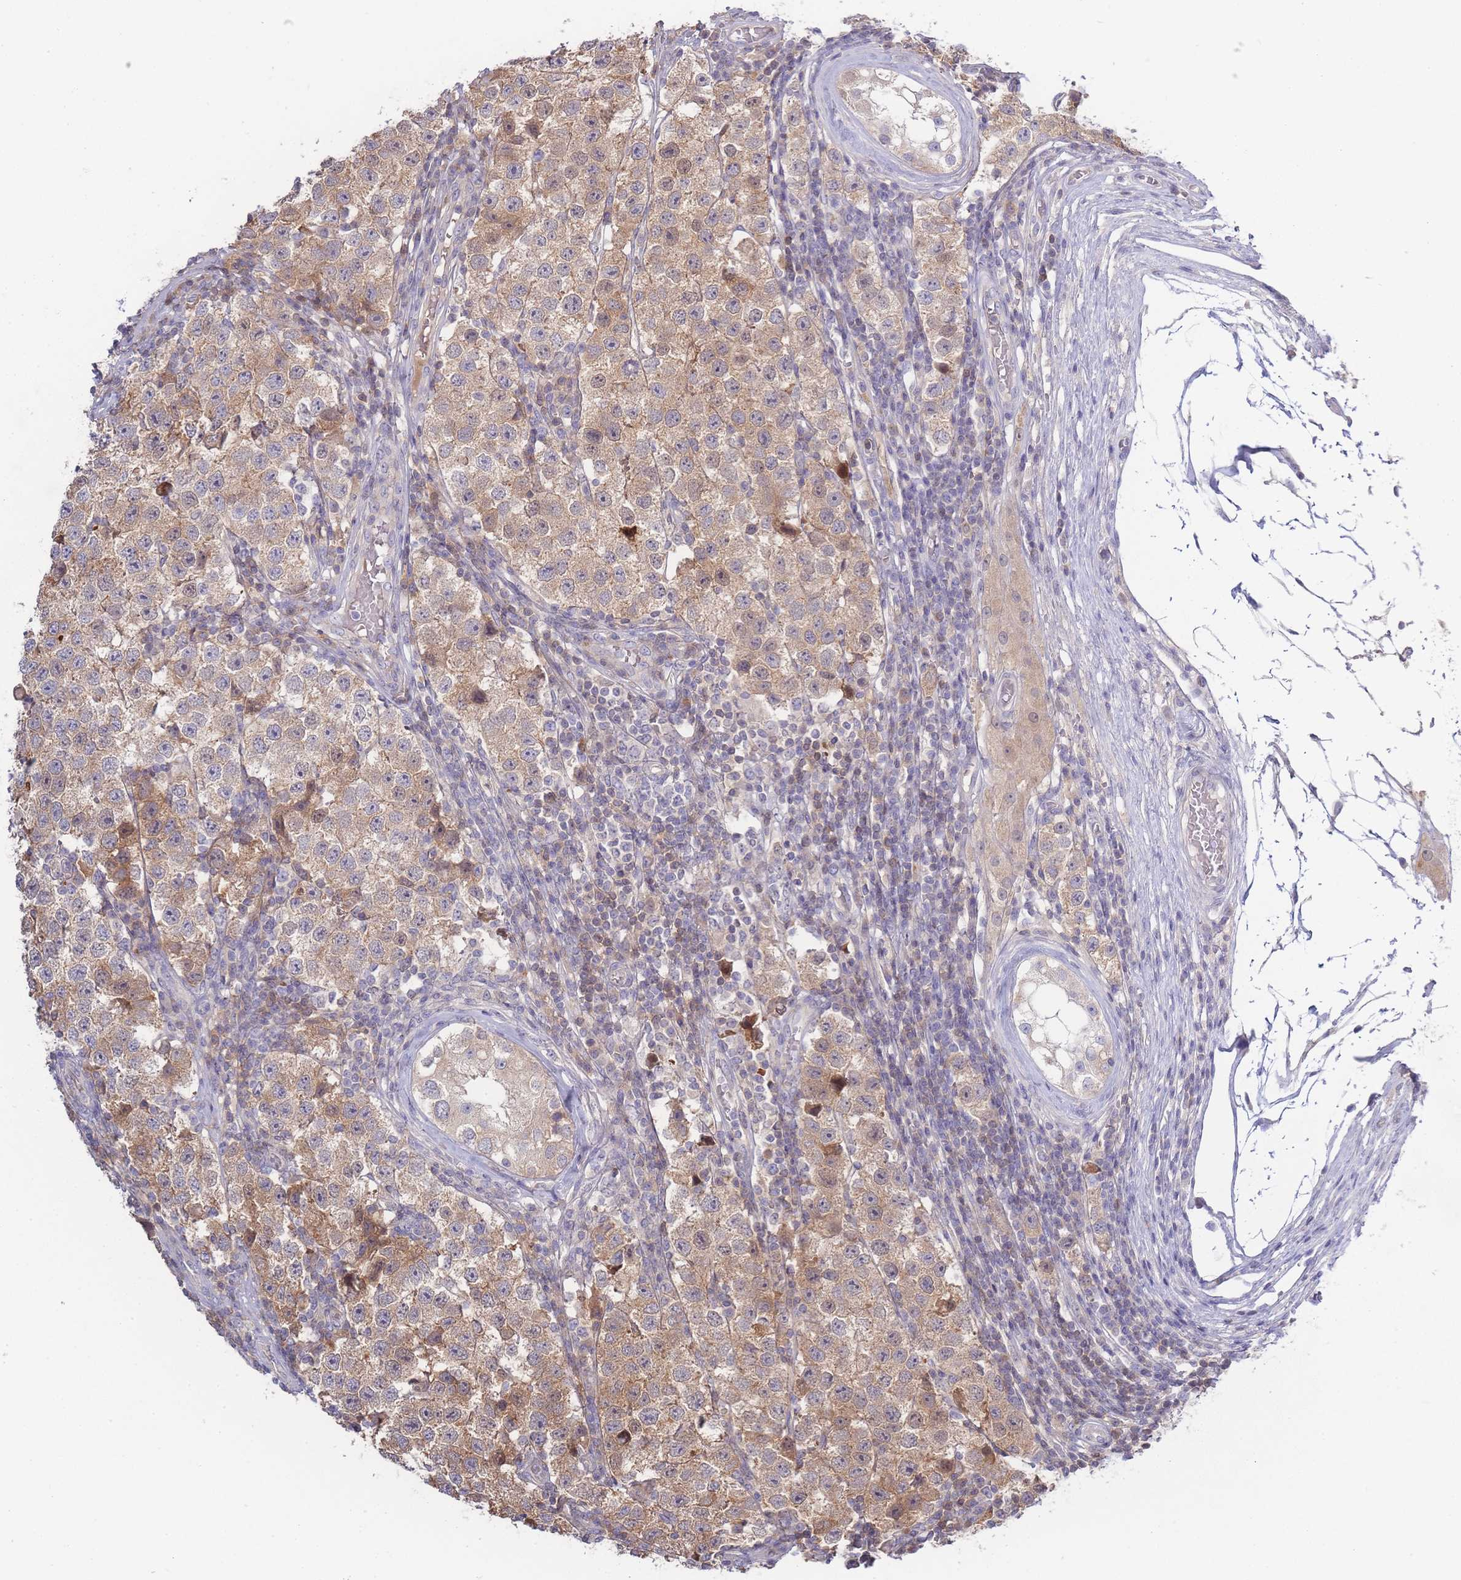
{"staining": {"intensity": "moderate", "quantity": ">75%", "location": "cytoplasmic/membranous"}, "tissue": "testis cancer", "cell_type": "Tumor cells", "image_type": "cancer", "snomed": [{"axis": "morphology", "description": "Seminoma, NOS"}, {"axis": "topography", "description": "Testis"}], "caption": "Immunohistochemistry (DAB) staining of testis seminoma demonstrates moderate cytoplasmic/membranous protein staining in about >75% of tumor cells.", "gene": "SPHKAP", "patient": {"sex": "male", "age": 34}}